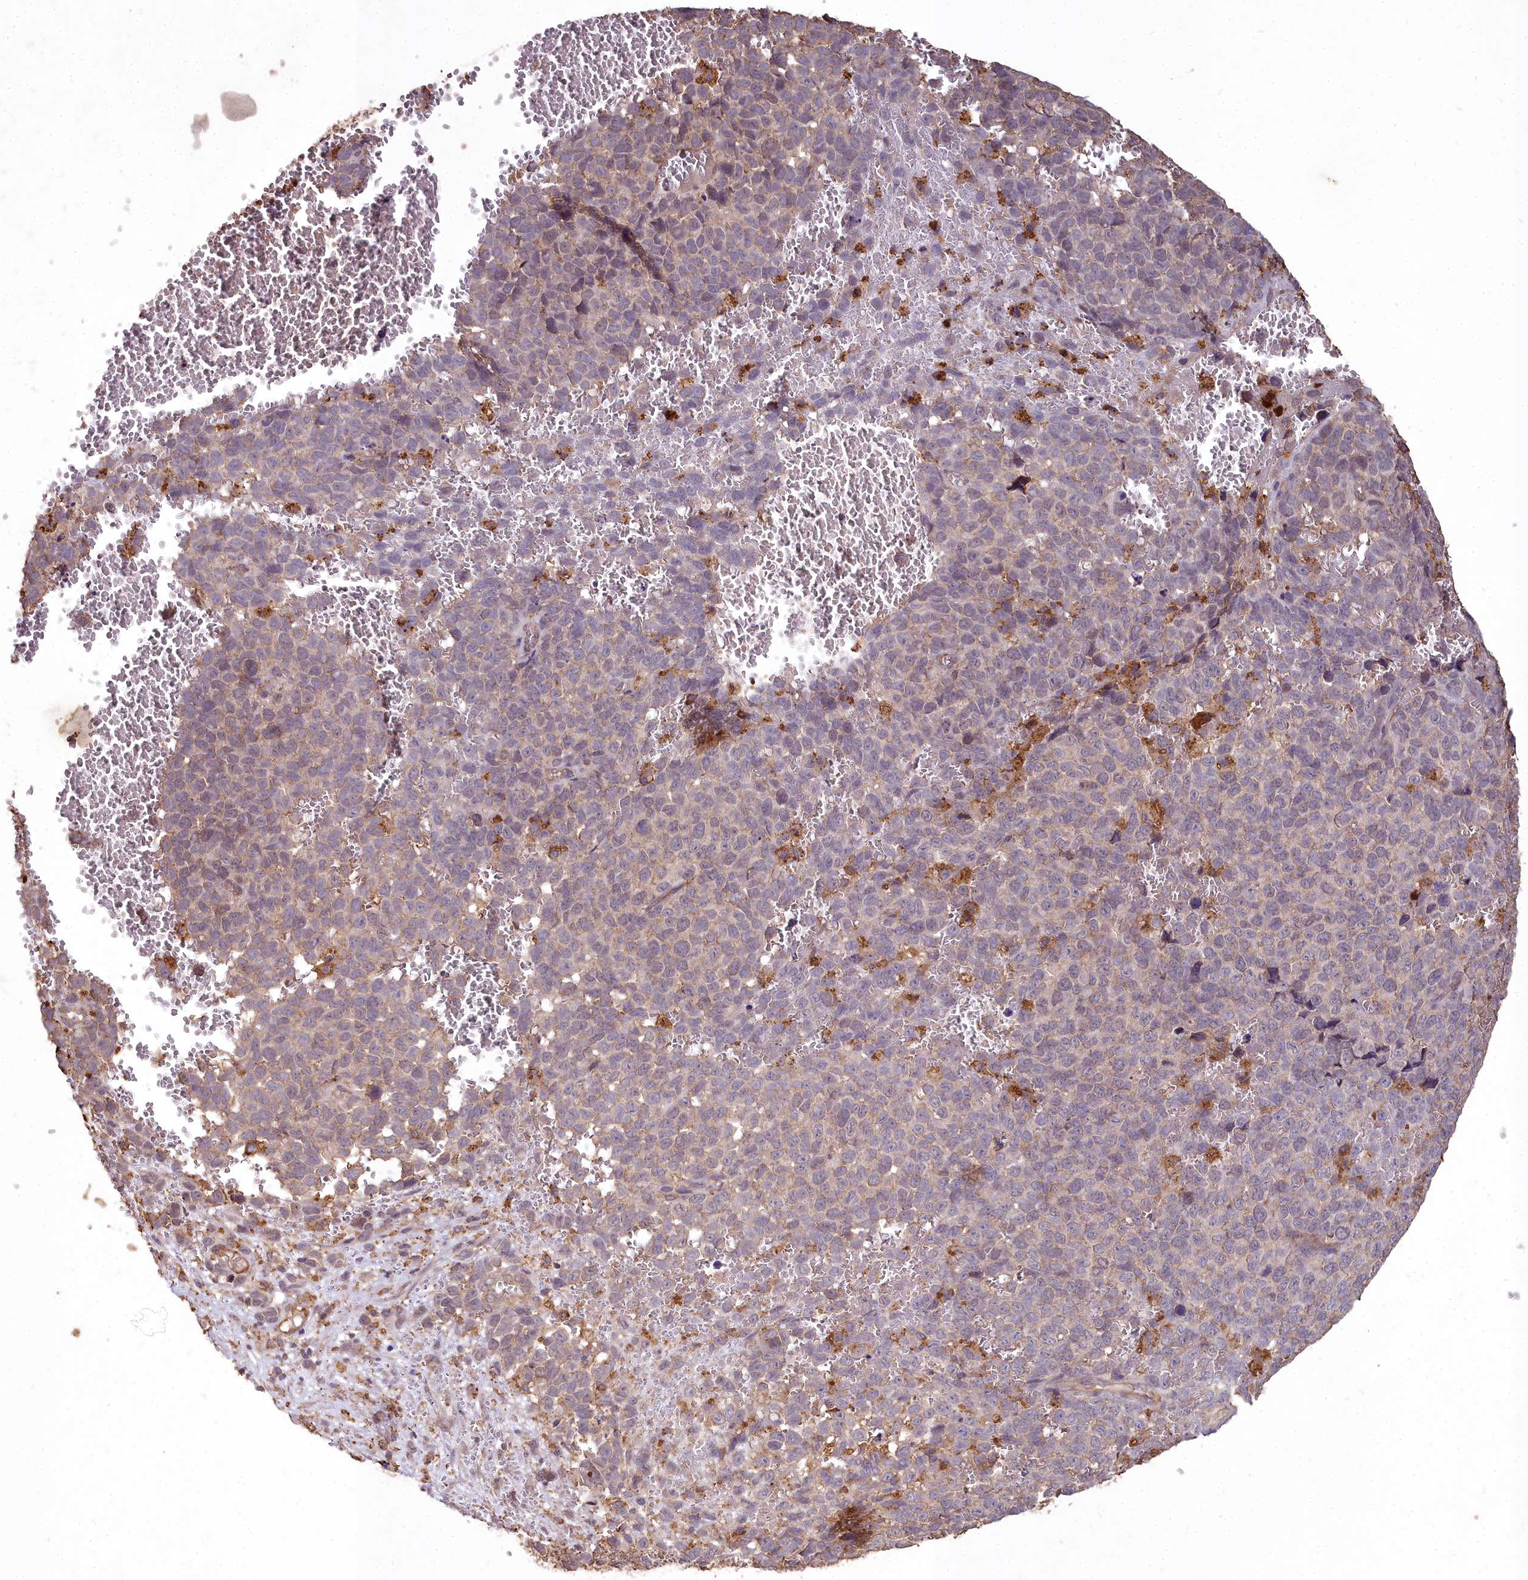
{"staining": {"intensity": "weak", "quantity": "<25%", "location": "cytoplasmic/membranous"}, "tissue": "melanoma", "cell_type": "Tumor cells", "image_type": "cancer", "snomed": [{"axis": "morphology", "description": "Malignant melanoma, NOS"}, {"axis": "topography", "description": "Nose, NOS"}], "caption": "This is a image of immunohistochemistry (IHC) staining of malignant melanoma, which shows no expression in tumor cells.", "gene": "CEMIP2", "patient": {"sex": "female", "age": 48}}